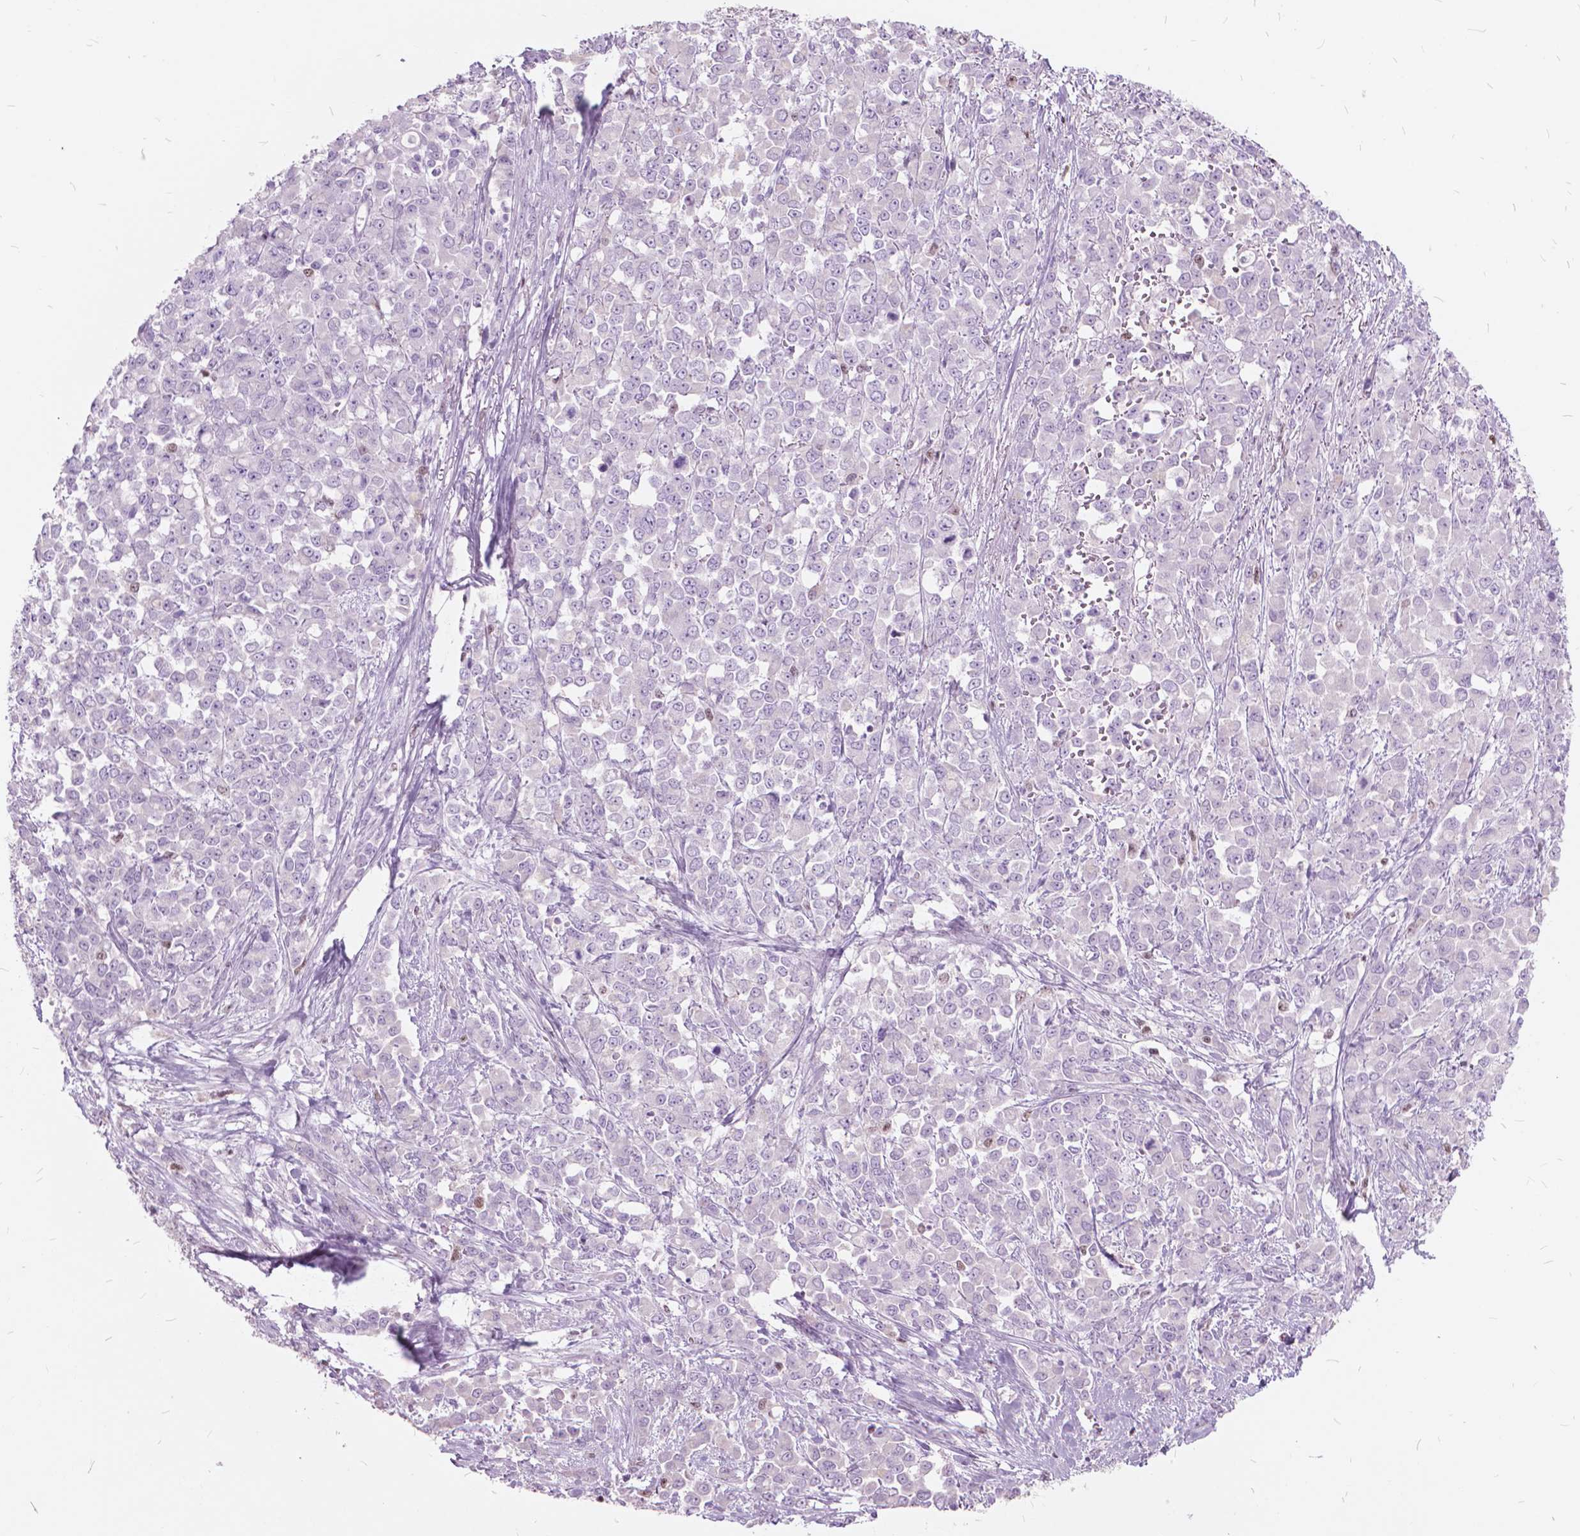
{"staining": {"intensity": "negative", "quantity": "none", "location": "none"}, "tissue": "stomach cancer", "cell_type": "Tumor cells", "image_type": "cancer", "snomed": [{"axis": "morphology", "description": "Adenocarcinoma, NOS"}, {"axis": "topography", "description": "Stomach"}], "caption": "Immunohistochemistry of adenocarcinoma (stomach) exhibits no staining in tumor cells.", "gene": "SP140", "patient": {"sex": "female", "age": 76}}